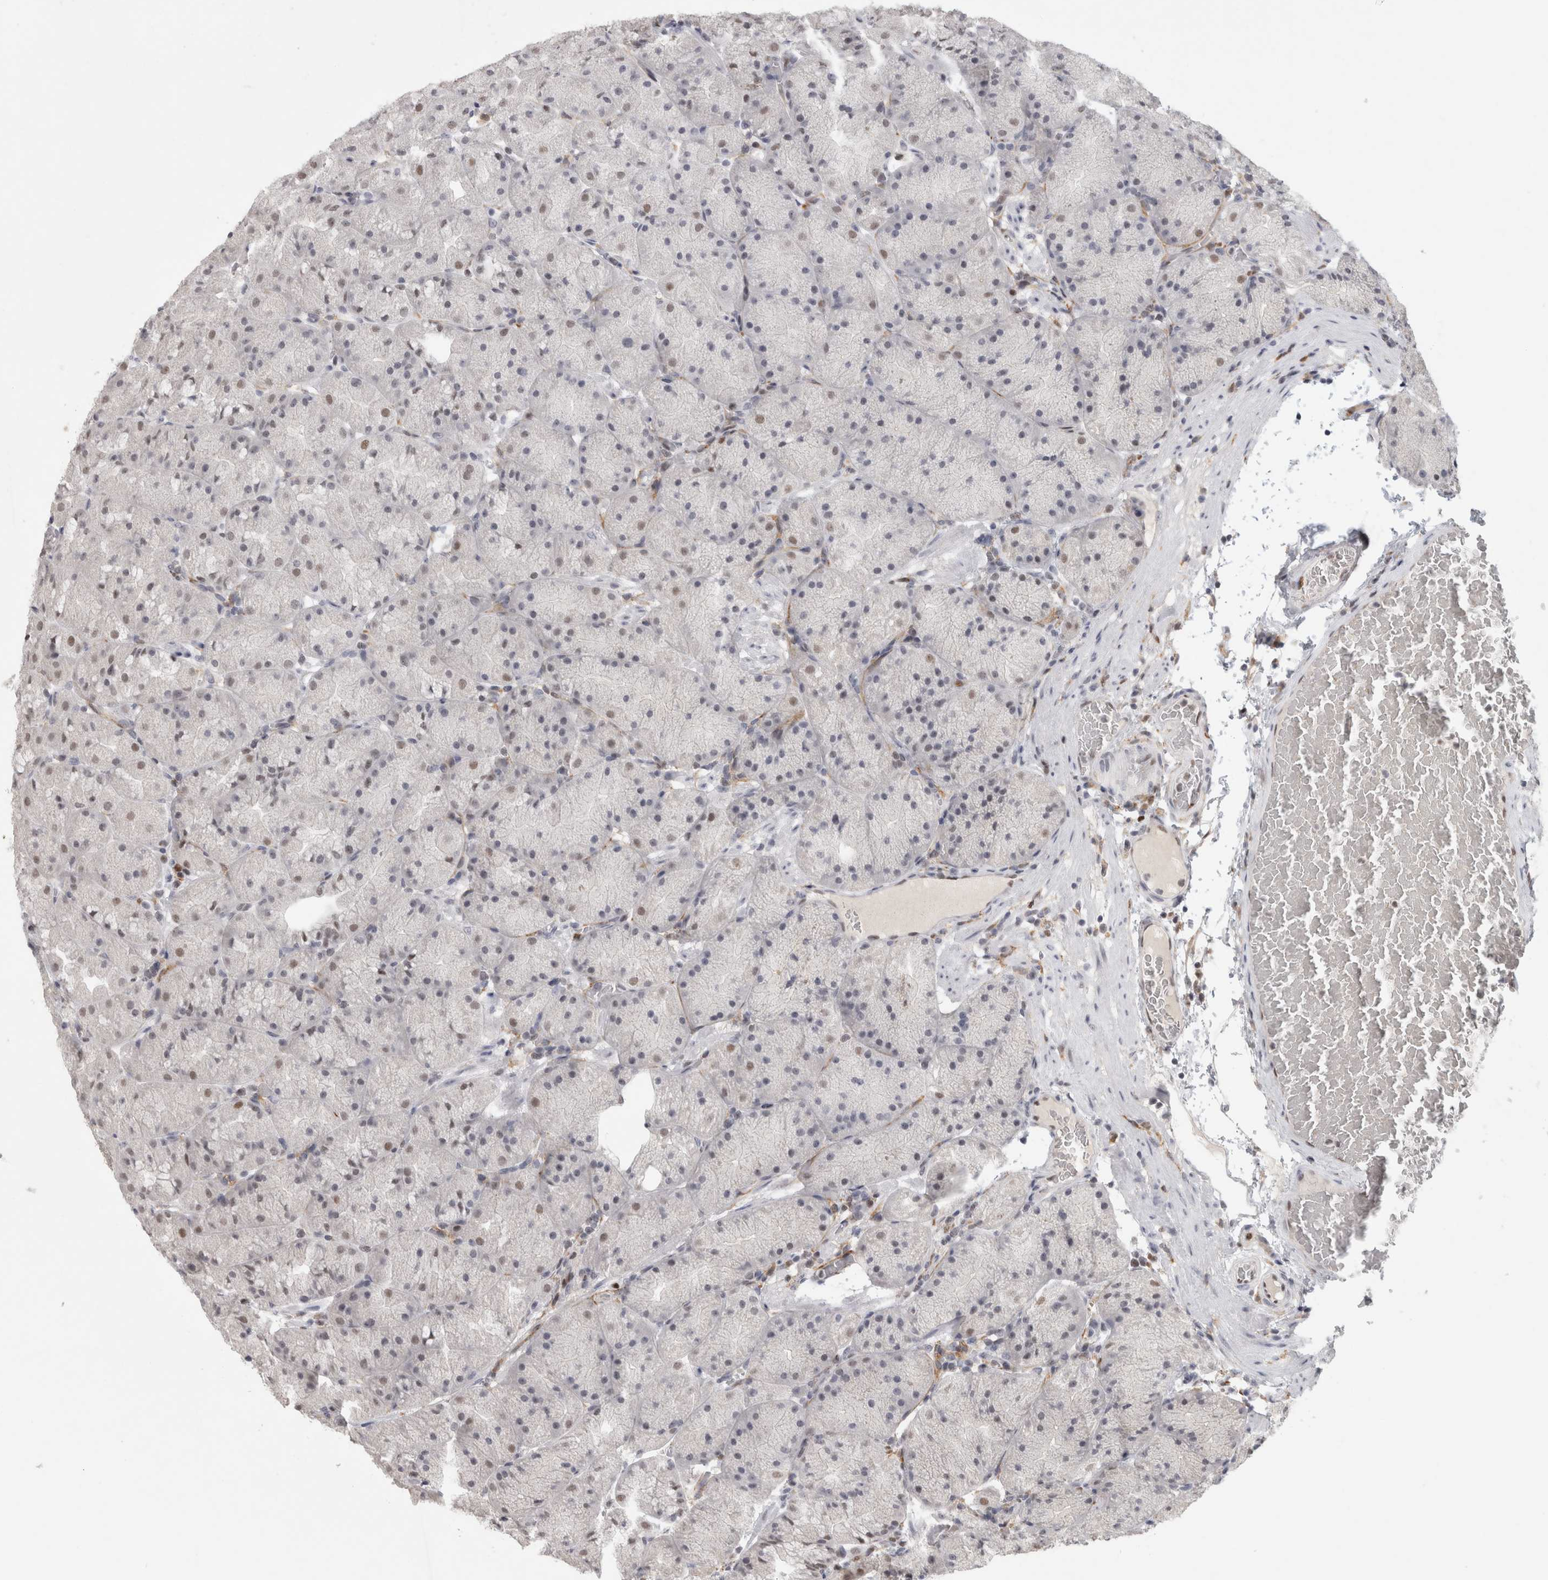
{"staining": {"intensity": "moderate", "quantity": "25%-75%", "location": "nuclear"}, "tissue": "stomach", "cell_type": "Glandular cells", "image_type": "normal", "snomed": [{"axis": "morphology", "description": "Normal tissue, NOS"}, {"axis": "topography", "description": "Stomach, upper"}, {"axis": "topography", "description": "Stomach"}], "caption": "Normal stomach reveals moderate nuclear expression in approximately 25%-75% of glandular cells, visualized by immunohistochemistry. (DAB IHC, brown staining for protein, blue staining for nuclei).", "gene": "SRARP", "patient": {"sex": "male", "age": 48}}